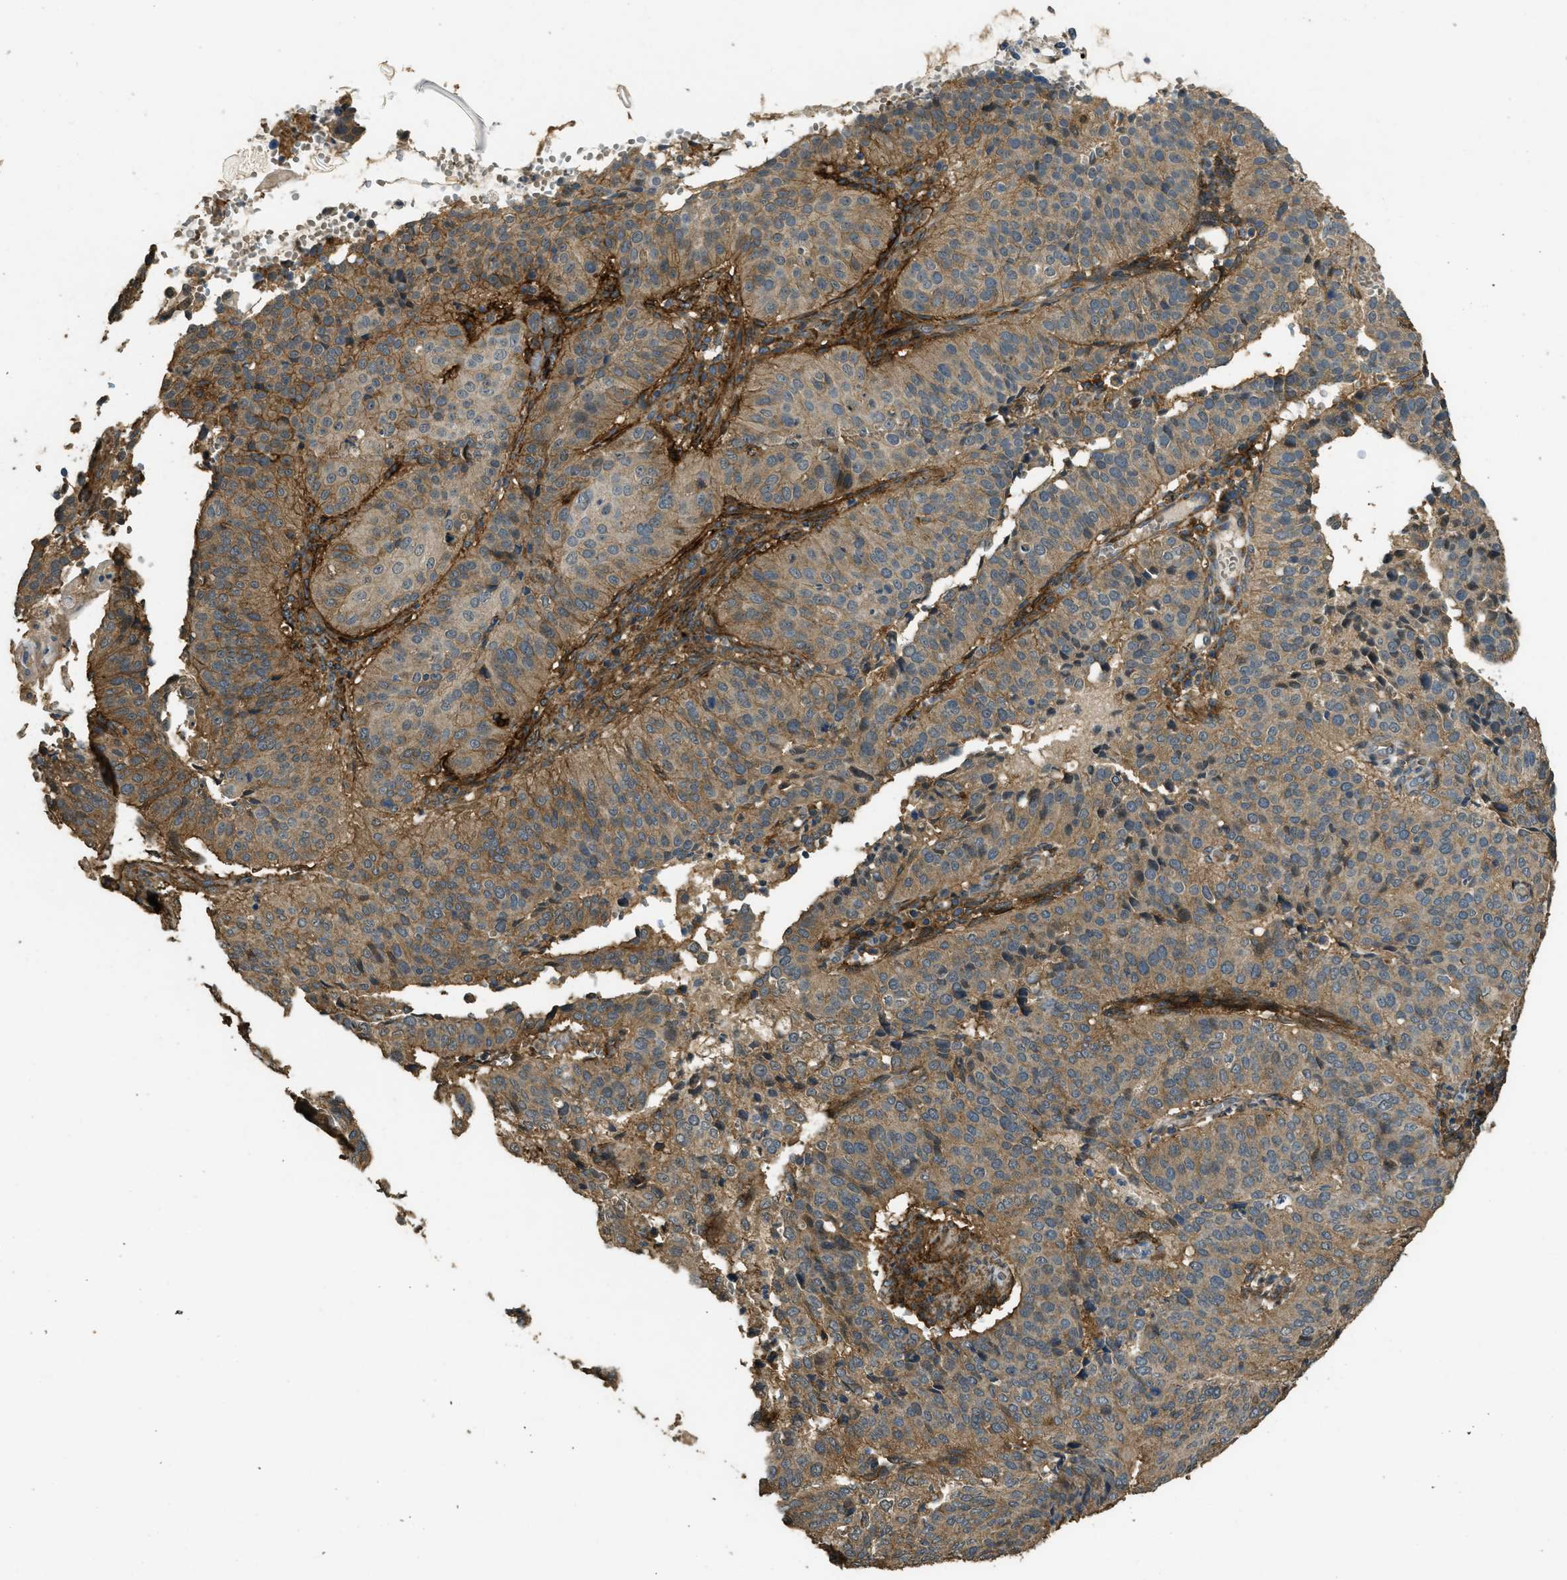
{"staining": {"intensity": "moderate", "quantity": ">75%", "location": "cytoplasmic/membranous"}, "tissue": "cervical cancer", "cell_type": "Tumor cells", "image_type": "cancer", "snomed": [{"axis": "morphology", "description": "Normal tissue, NOS"}, {"axis": "morphology", "description": "Squamous cell carcinoma, NOS"}, {"axis": "topography", "description": "Cervix"}], "caption": "Protein expression by immunohistochemistry reveals moderate cytoplasmic/membranous positivity in approximately >75% of tumor cells in cervical cancer (squamous cell carcinoma). The staining is performed using DAB (3,3'-diaminobenzidine) brown chromogen to label protein expression. The nuclei are counter-stained blue using hematoxylin.", "gene": "CD276", "patient": {"sex": "female", "age": 39}}